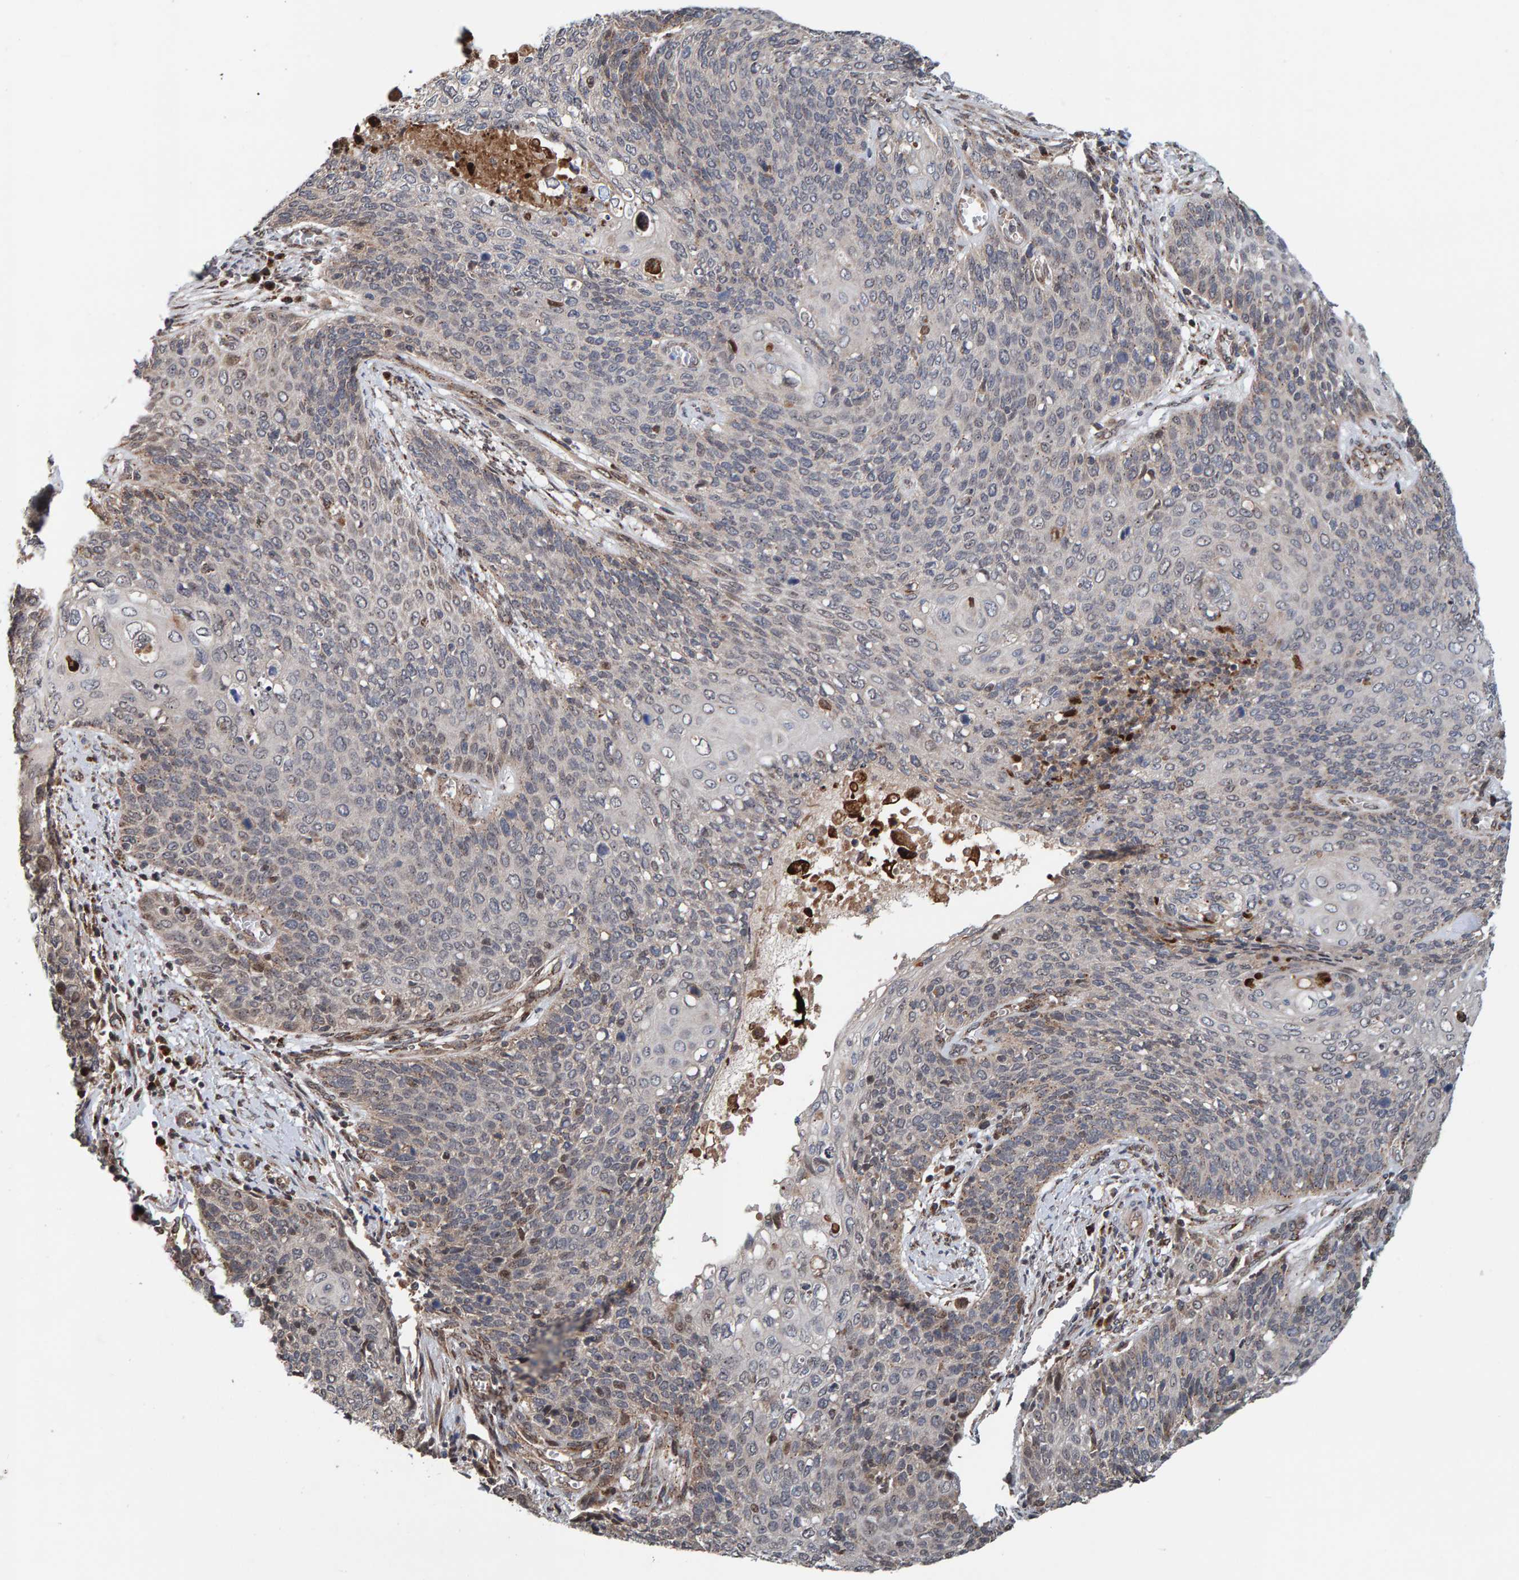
{"staining": {"intensity": "weak", "quantity": "<25%", "location": "cytoplasmic/membranous"}, "tissue": "cervical cancer", "cell_type": "Tumor cells", "image_type": "cancer", "snomed": [{"axis": "morphology", "description": "Squamous cell carcinoma, NOS"}, {"axis": "topography", "description": "Cervix"}], "caption": "High power microscopy image of an immunohistochemistry (IHC) histopathology image of cervical cancer (squamous cell carcinoma), revealing no significant expression in tumor cells.", "gene": "CCDC25", "patient": {"sex": "female", "age": 39}}